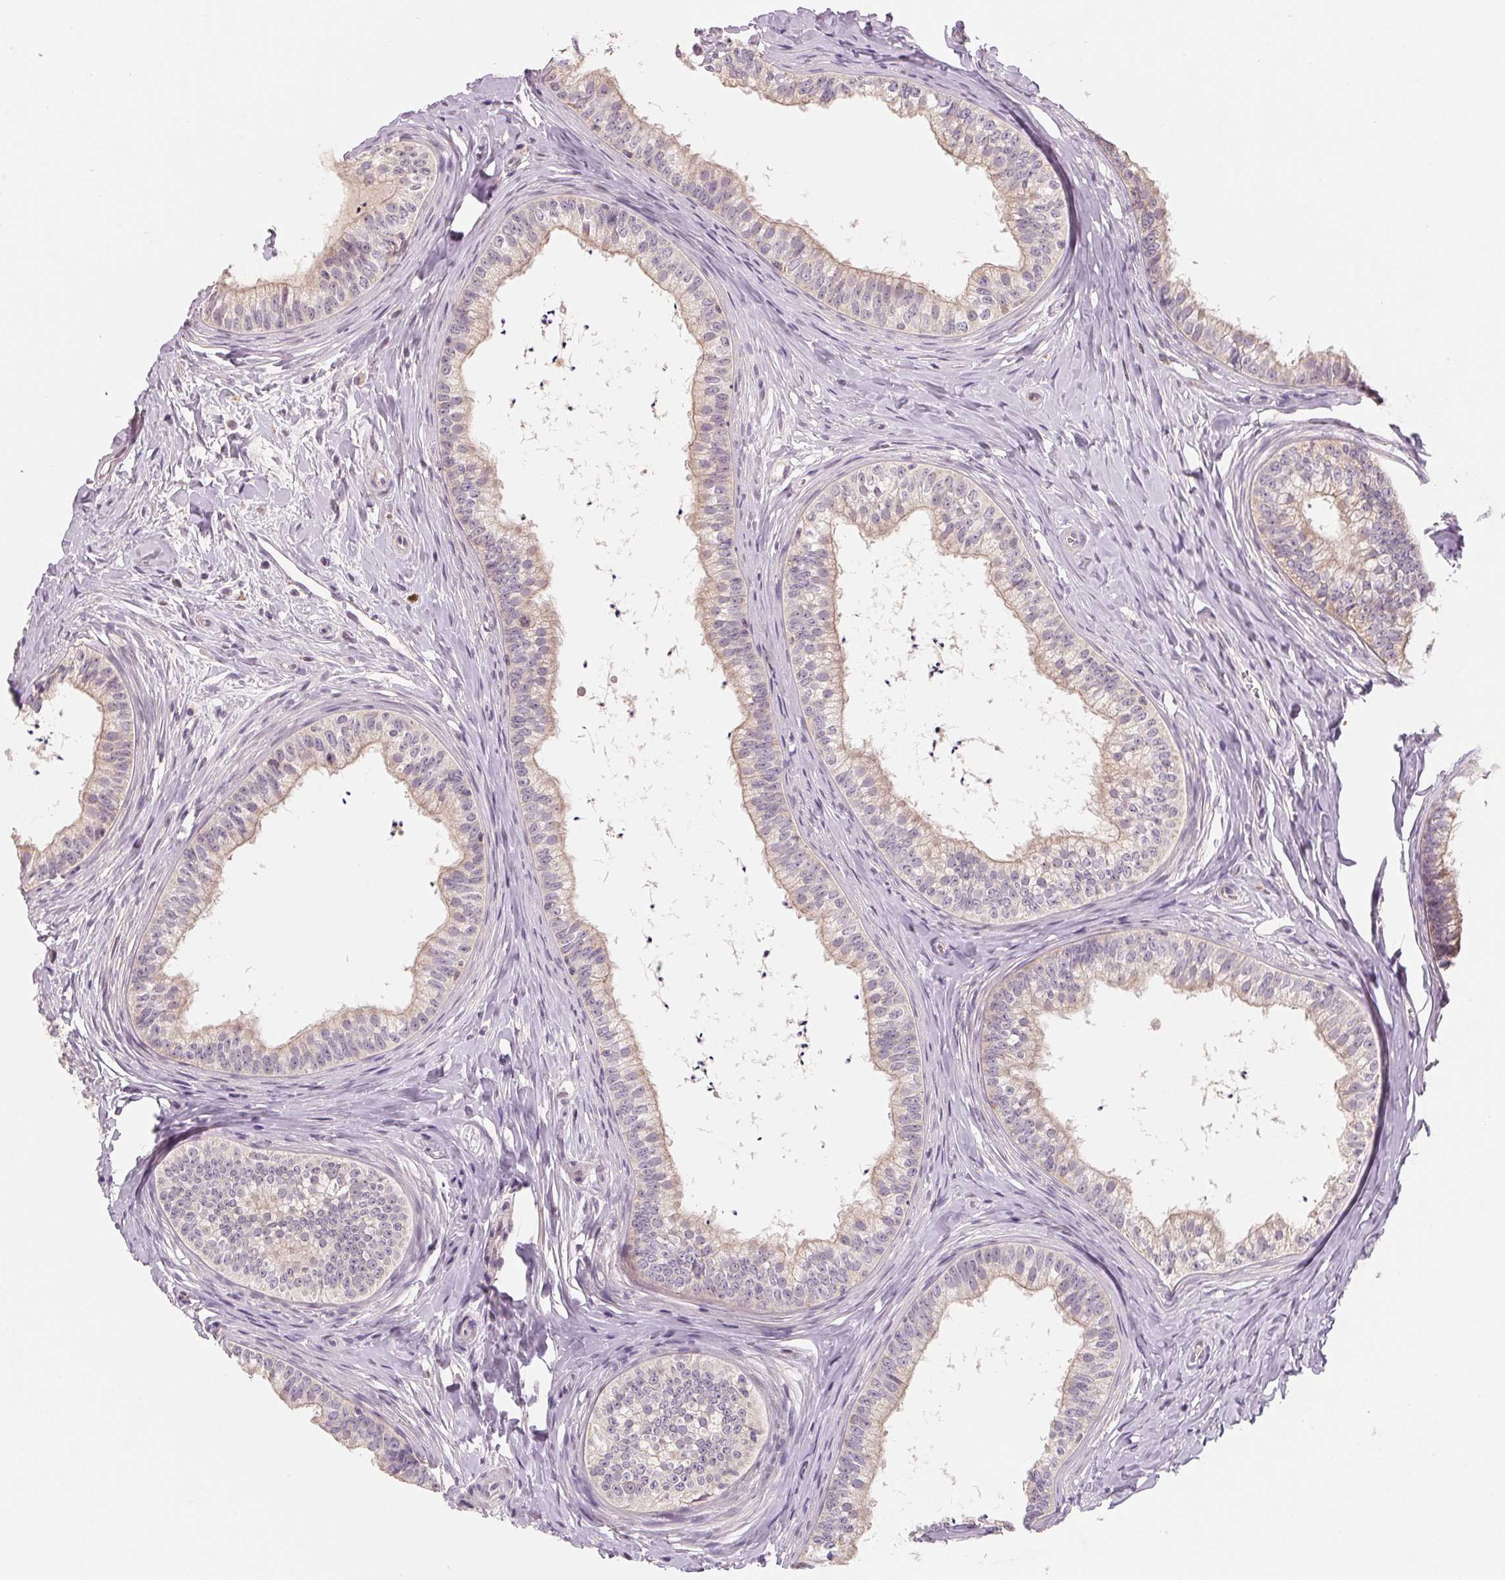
{"staining": {"intensity": "weak", "quantity": "25%-75%", "location": "cytoplasmic/membranous"}, "tissue": "epididymis", "cell_type": "Glandular cells", "image_type": "normal", "snomed": [{"axis": "morphology", "description": "Normal tissue, NOS"}, {"axis": "topography", "description": "Epididymis"}], "caption": "A high-resolution histopathology image shows immunohistochemistry (IHC) staining of benign epididymis, which demonstrates weak cytoplasmic/membranous staining in about 25%-75% of glandular cells.", "gene": "AQP8", "patient": {"sex": "male", "age": 24}}